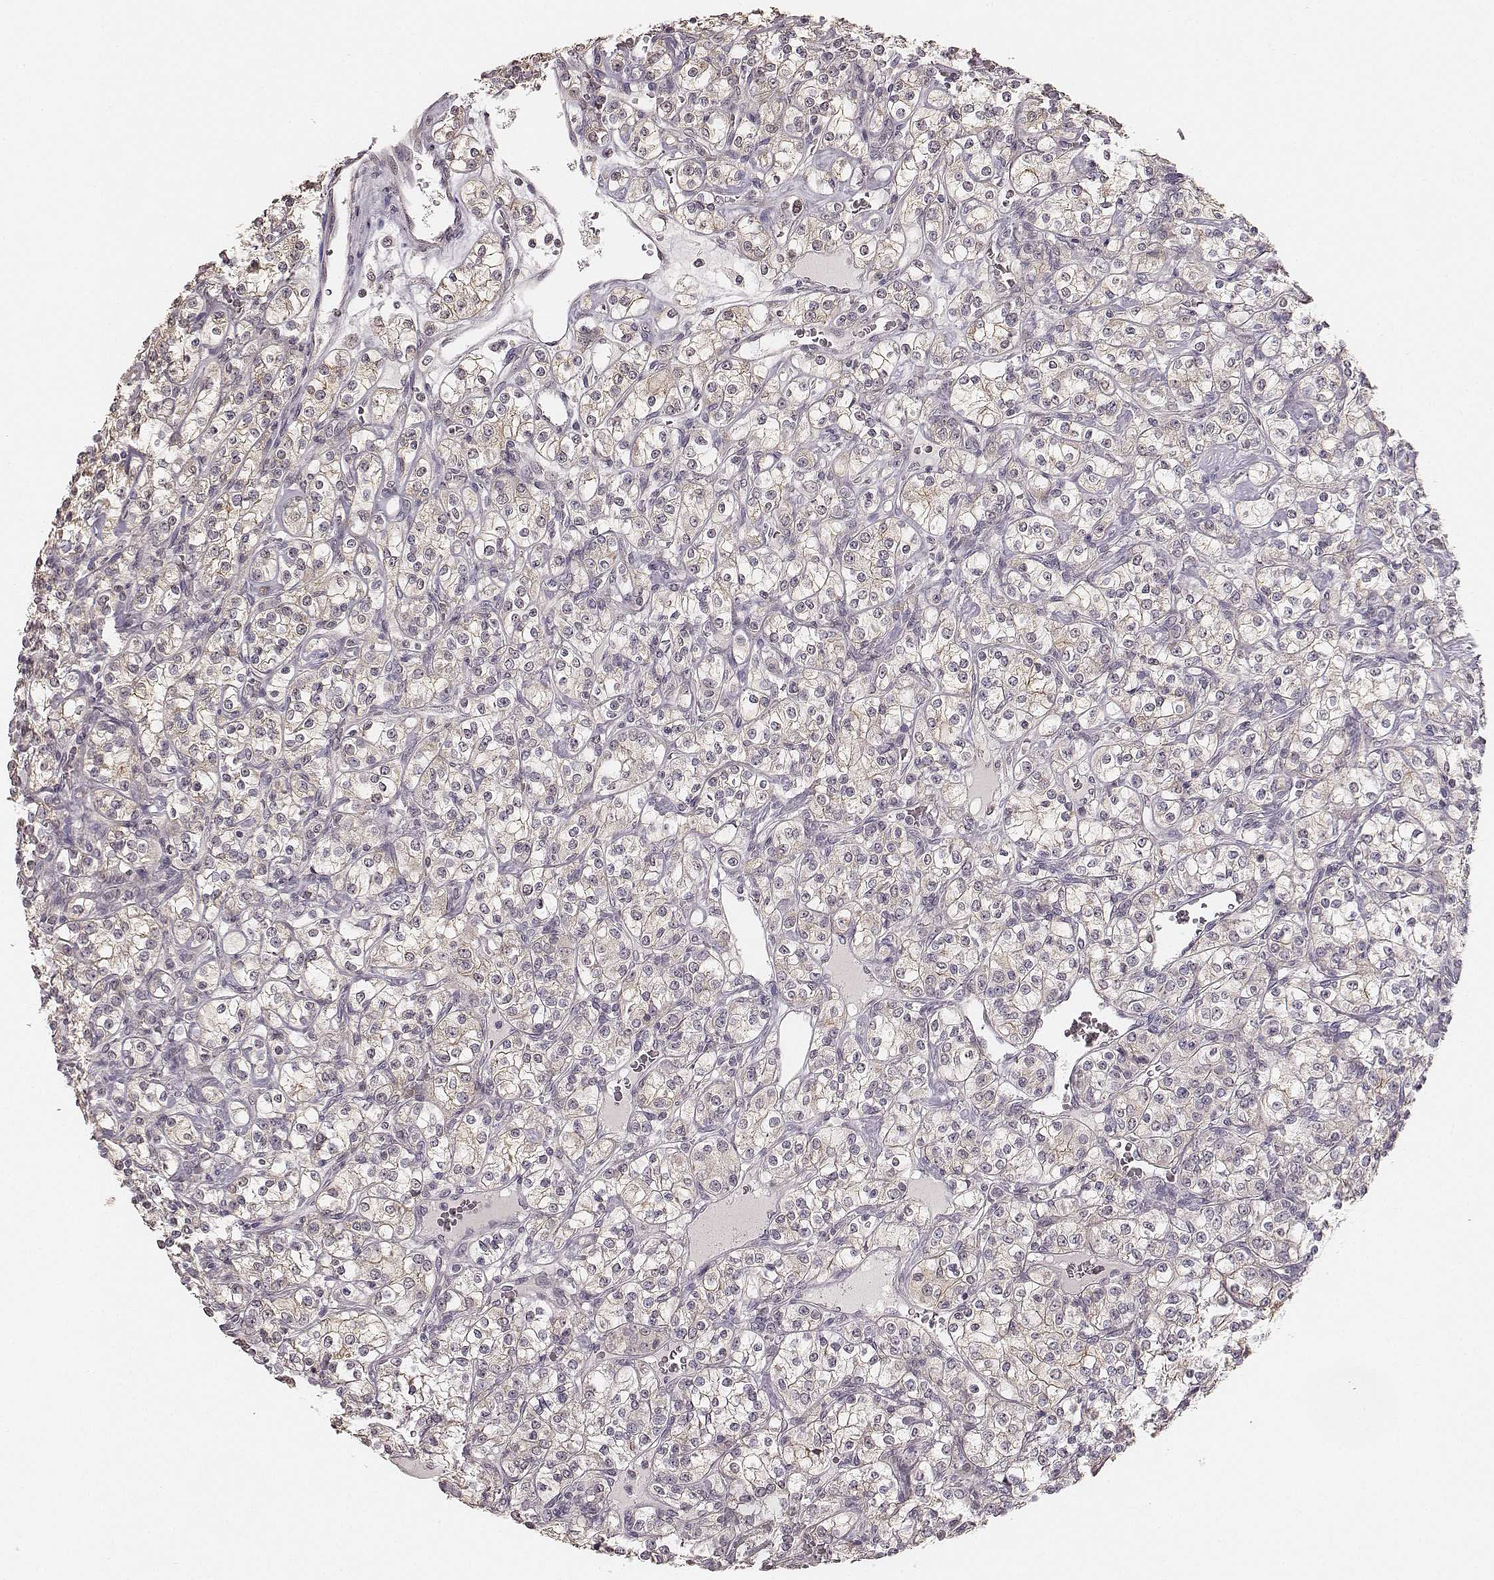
{"staining": {"intensity": "weak", "quantity": ">75%", "location": "cytoplasmic/membranous"}, "tissue": "renal cancer", "cell_type": "Tumor cells", "image_type": "cancer", "snomed": [{"axis": "morphology", "description": "Adenocarcinoma, NOS"}, {"axis": "topography", "description": "Kidney"}], "caption": "A micrograph of renal cancer stained for a protein exhibits weak cytoplasmic/membranous brown staining in tumor cells.", "gene": "LY6K", "patient": {"sex": "male", "age": 77}}